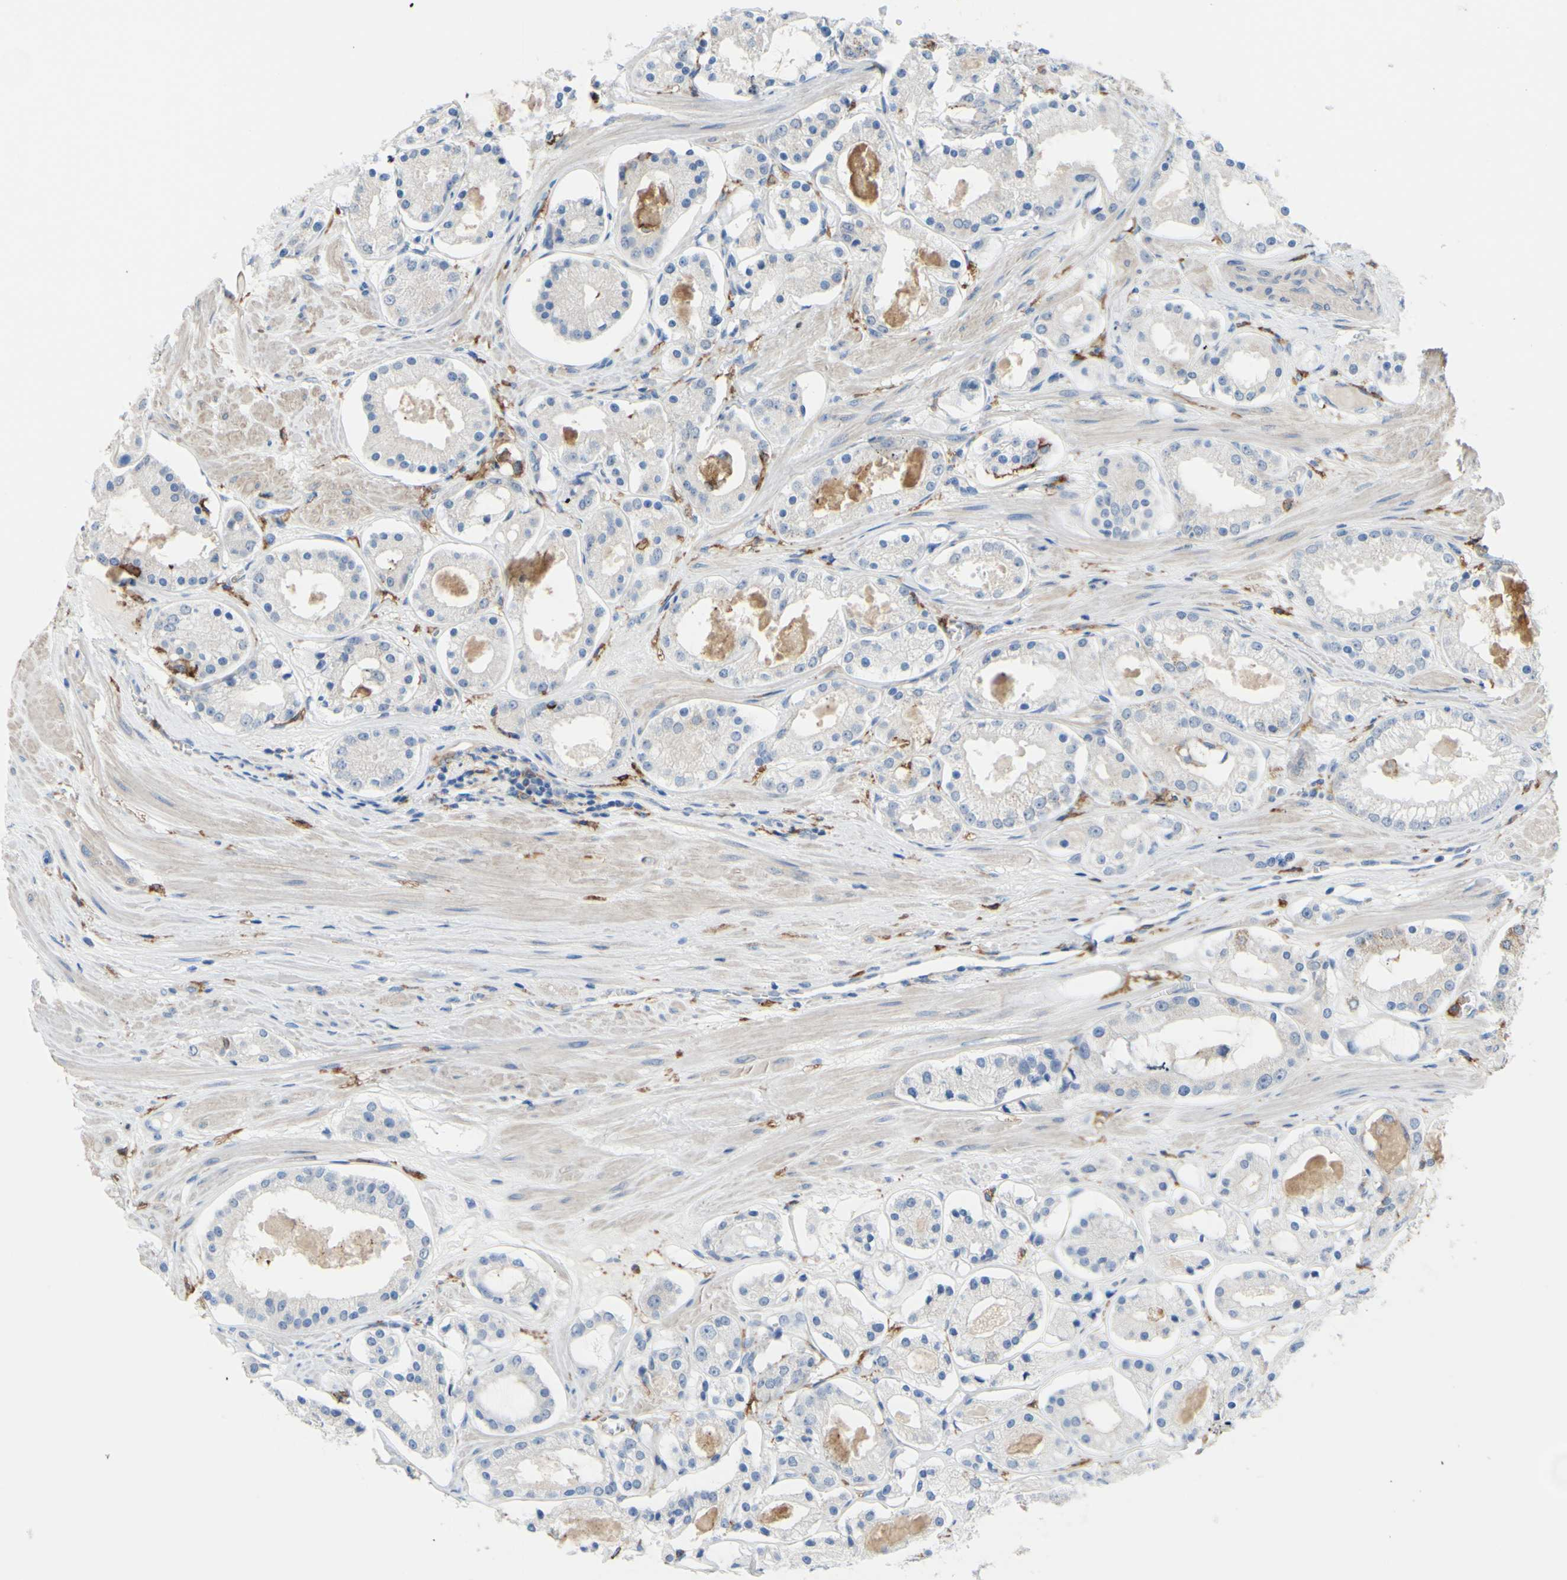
{"staining": {"intensity": "negative", "quantity": "none", "location": "none"}, "tissue": "prostate cancer", "cell_type": "Tumor cells", "image_type": "cancer", "snomed": [{"axis": "morphology", "description": "Adenocarcinoma, High grade"}, {"axis": "topography", "description": "Prostate"}], "caption": "The immunohistochemistry (IHC) image has no significant staining in tumor cells of prostate cancer tissue. (Brightfield microscopy of DAB (3,3'-diaminobenzidine) IHC at high magnification).", "gene": "FCGR2A", "patient": {"sex": "male", "age": 66}}